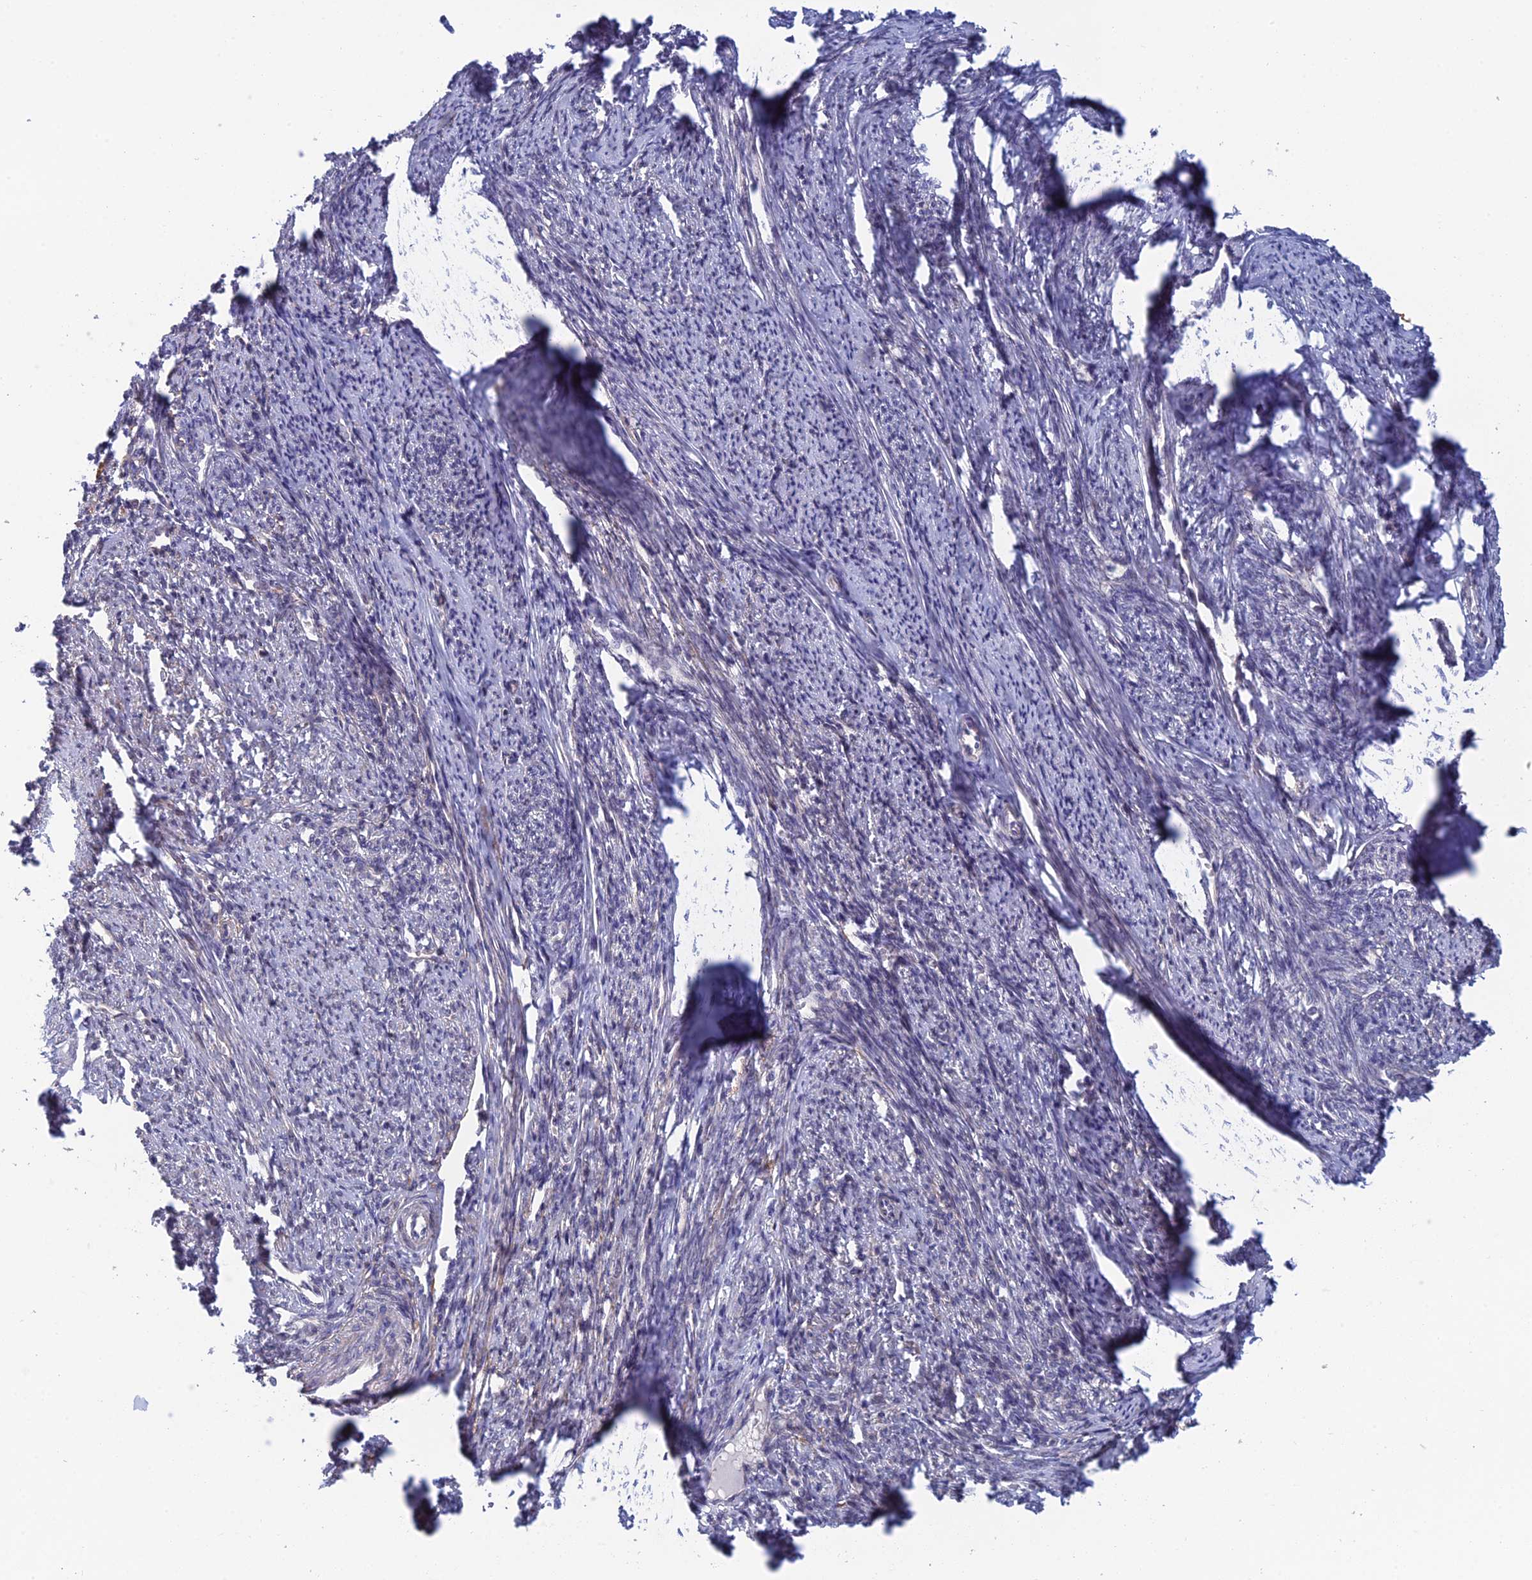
{"staining": {"intensity": "weak", "quantity": "<25%", "location": "cytoplasmic/membranous"}, "tissue": "smooth muscle", "cell_type": "Smooth muscle cells", "image_type": "normal", "snomed": [{"axis": "morphology", "description": "Normal tissue, NOS"}, {"axis": "topography", "description": "Smooth muscle"}, {"axis": "topography", "description": "Uterus"}], "caption": "DAB (3,3'-diaminobenzidine) immunohistochemical staining of normal smooth muscle demonstrates no significant positivity in smooth muscle cells. (Immunohistochemistry, brightfield microscopy, high magnification).", "gene": "SRA1", "patient": {"sex": "female", "age": 59}}